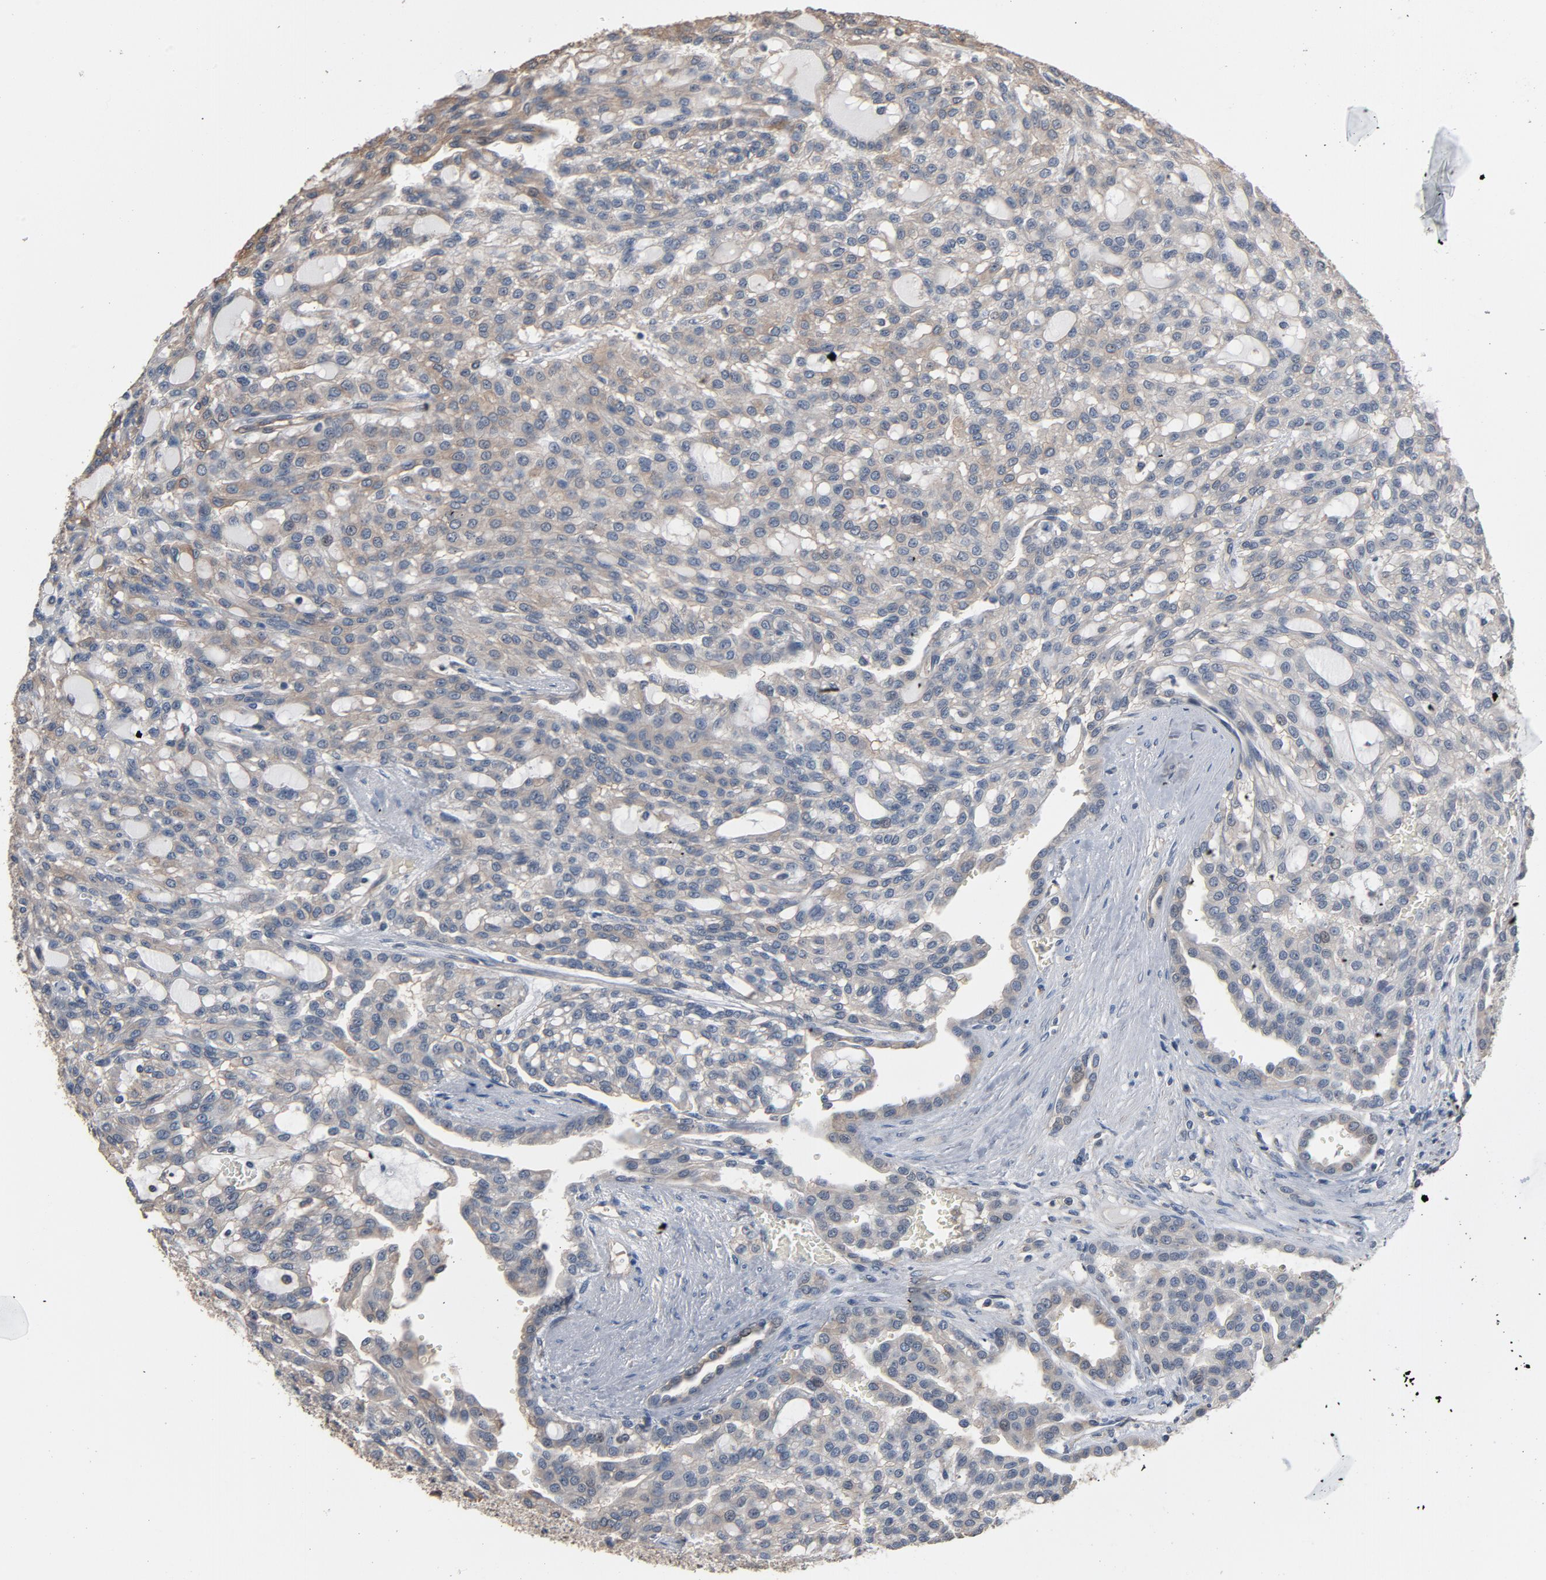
{"staining": {"intensity": "weak", "quantity": "25%-75%", "location": "cytoplasmic/membranous"}, "tissue": "renal cancer", "cell_type": "Tumor cells", "image_type": "cancer", "snomed": [{"axis": "morphology", "description": "Adenocarcinoma, NOS"}, {"axis": "topography", "description": "Kidney"}], "caption": "Renal cancer stained with a brown dye reveals weak cytoplasmic/membranous positive expression in approximately 25%-75% of tumor cells.", "gene": "SOX6", "patient": {"sex": "male", "age": 63}}